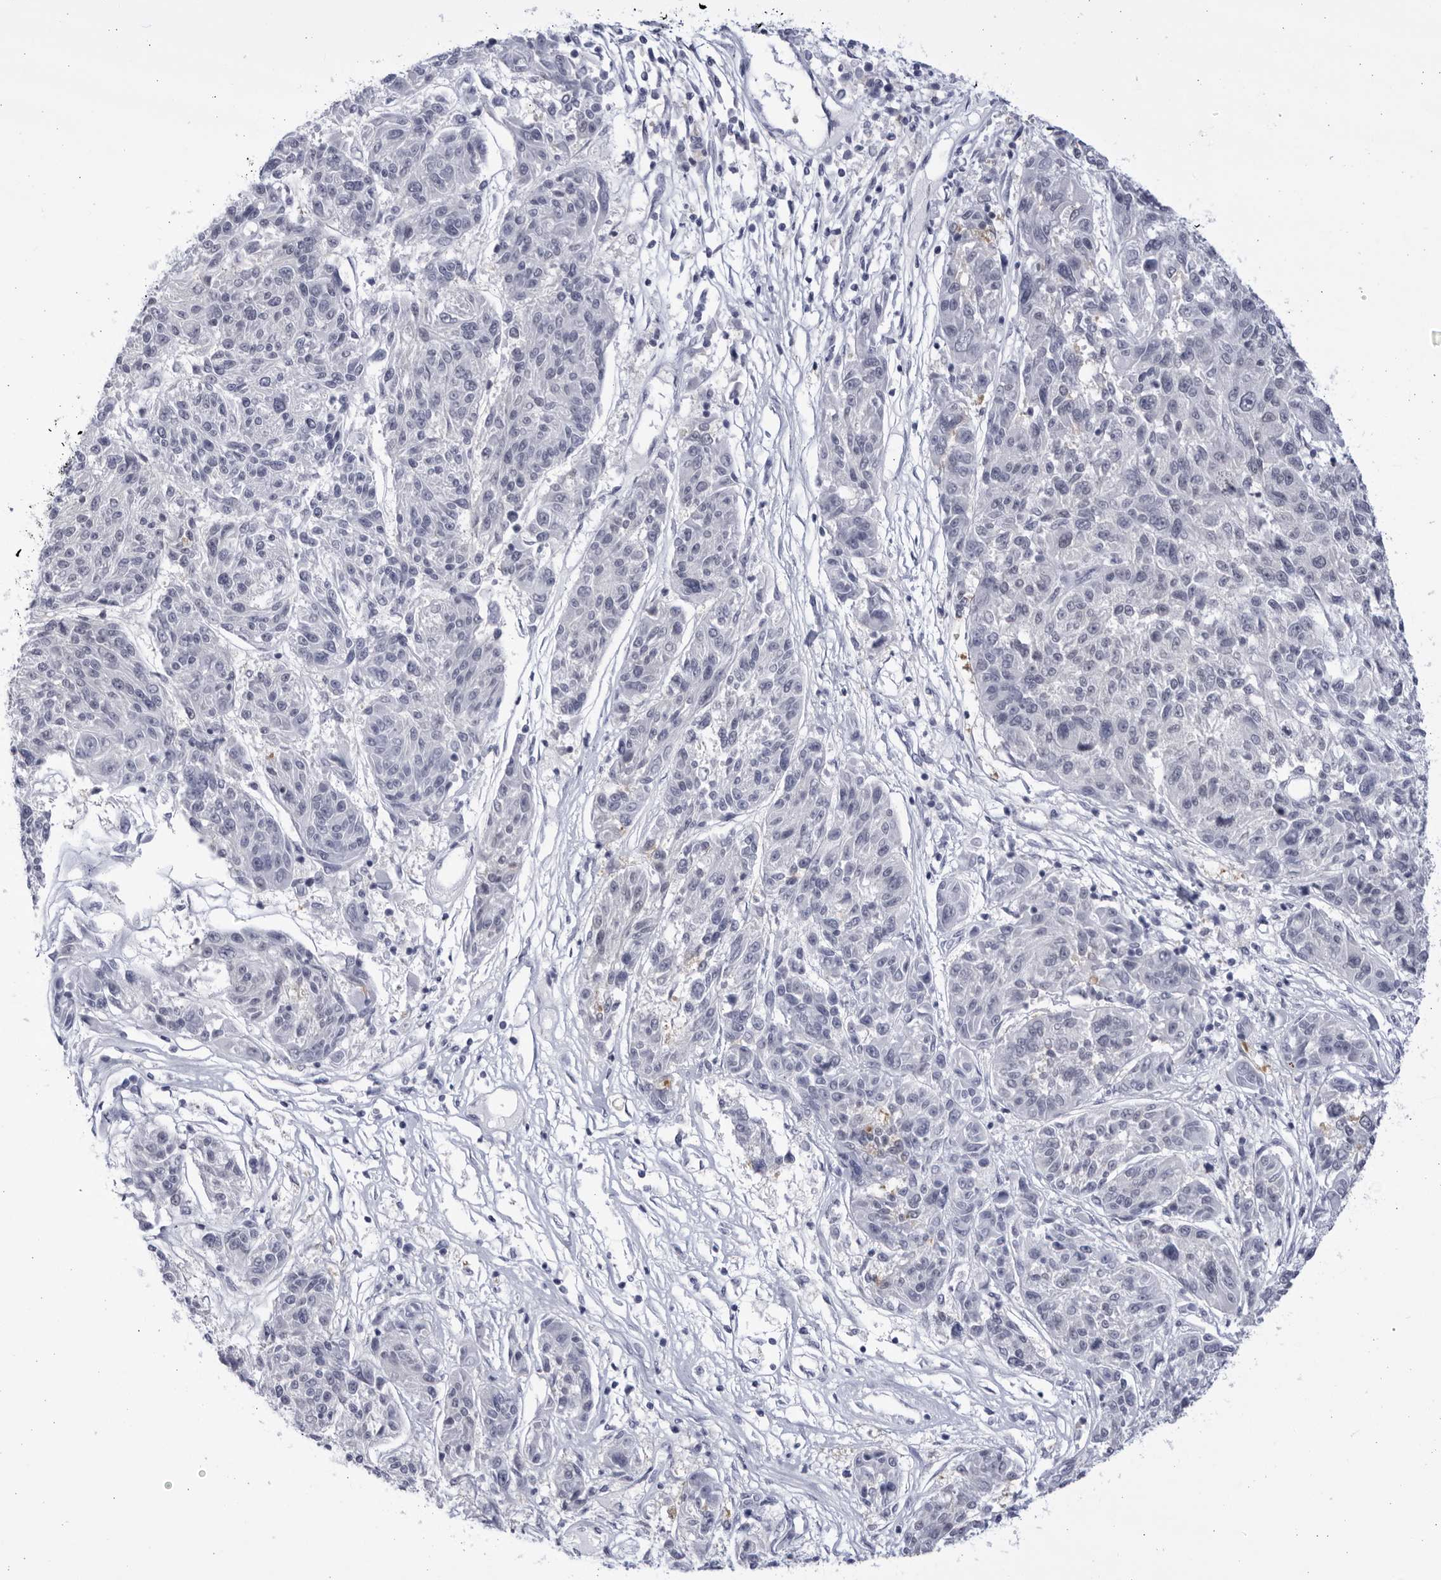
{"staining": {"intensity": "negative", "quantity": "none", "location": "none"}, "tissue": "melanoma", "cell_type": "Tumor cells", "image_type": "cancer", "snomed": [{"axis": "morphology", "description": "Malignant melanoma, NOS"}, {"axis": "topography", "description": "Skin"}], "caption": "A high-resolution image shows IHC staining of melanoma, which shows no significant expression in tumor cells. (Brightfield microscopy of DAB (3,3'-diaminobenzidine) immunohistochemistry at high magnification).", "gene": "CCDC181", "patient": {"sex": "male", "age": 53}}